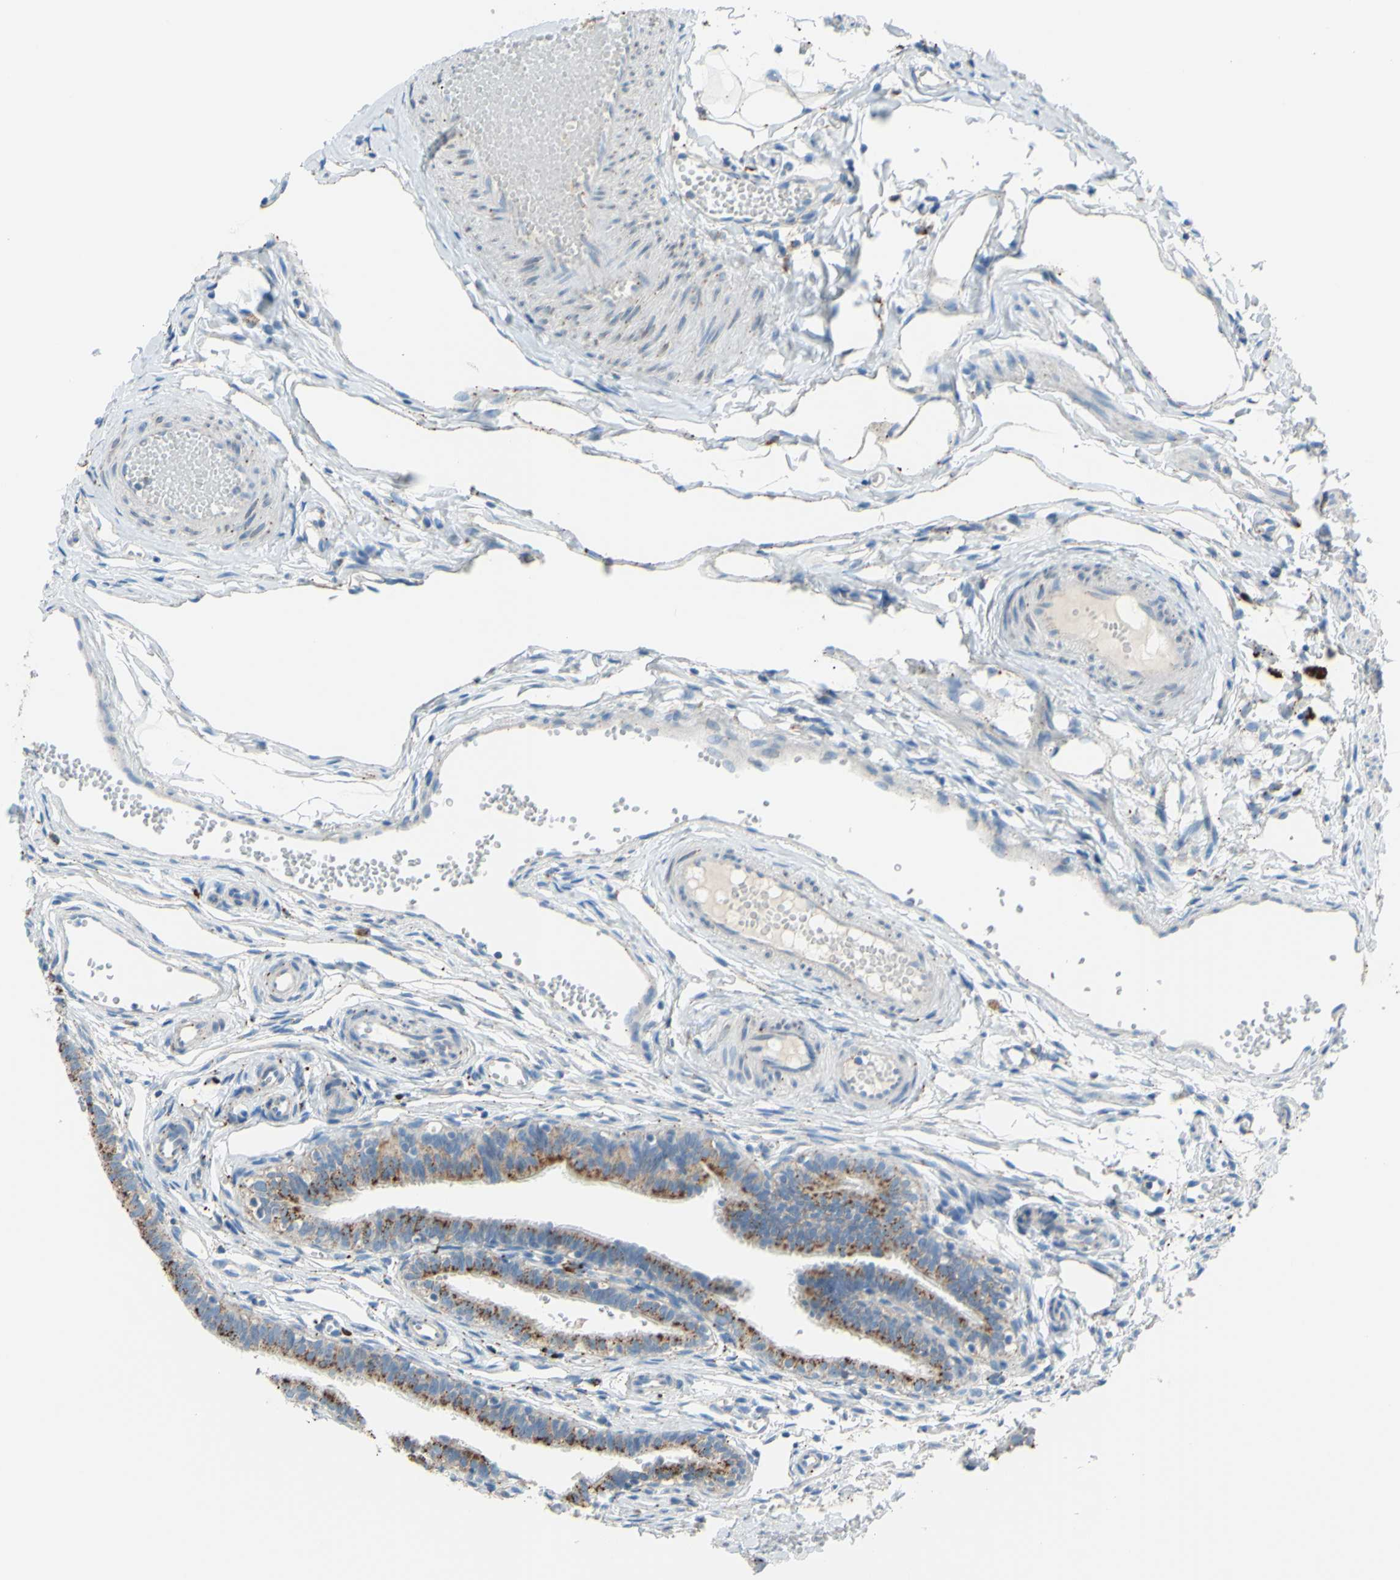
{"staining": {"intensity": "moderate", "quantity": ">75%", "location": "cytoplasmic/membranous"}, "tissue": "fallopian tube", "cell_type": "Glandular cells", "image_type": "normal", "snomed": [{"axis": "morphology", "description": "Normal tissue, NOS"}, {"axis": "topography", "description": "Fallopian tube"}, {"axis": "topography", "description": "Placenta"}], "caption": "A histopathology image showing moderate cytoplasmic/membranous expression in about >75% of glandular cells in benign fallopian tube, as visualized by brown immunohistochemical staining.", "gene": "CTSD", "patient": {"sex": "female", "age": 34}}